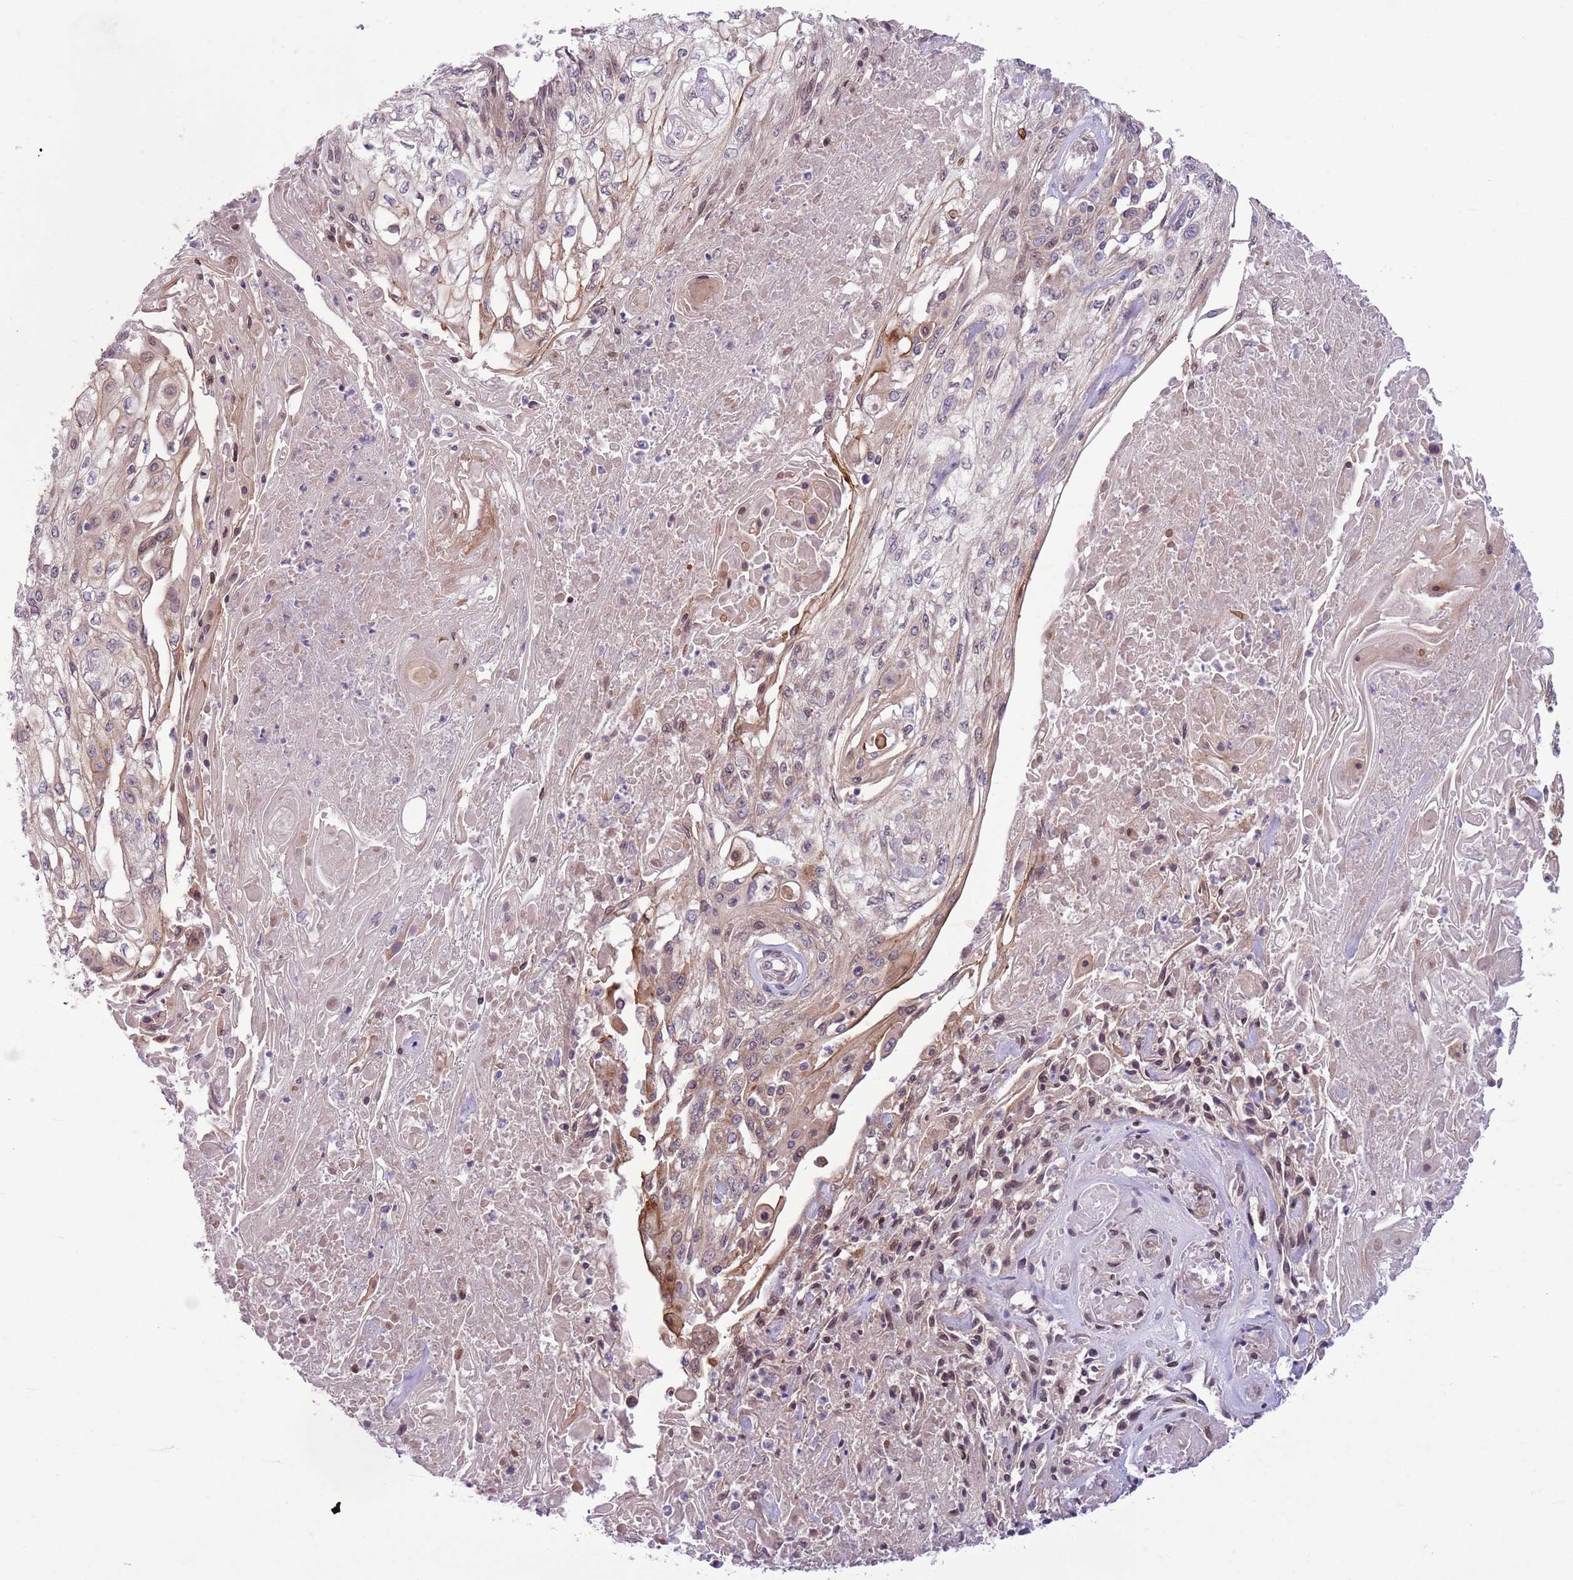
{"staining": {"intensity": "weak", "quantity": "25%-75%", "location": "cytoplasmic/membranous,nuclear"}, "tissue": "skin cancer", "cell_type": "Tumor cells", "image_type": "cancer", "snomed": [{"axis": "morphology", "description": "Squamous cell carcinoma, NOS"}, {"axis": "morphology", "description": "Squamous cell carcinoma, metastatic, NOS"}, {"axis": "topography", "description": "Skin"}, {"axis": "topography", "description": "Lymph node"}], "caption": "Human skin cancer stained for a protein (brown) exhibits weak cytoplasmic/membranous and nuclear positive expression in about 25%-75% of tumor cells.", "gene": "CCND2", "patient": {"sex": "male", "age": 75}}